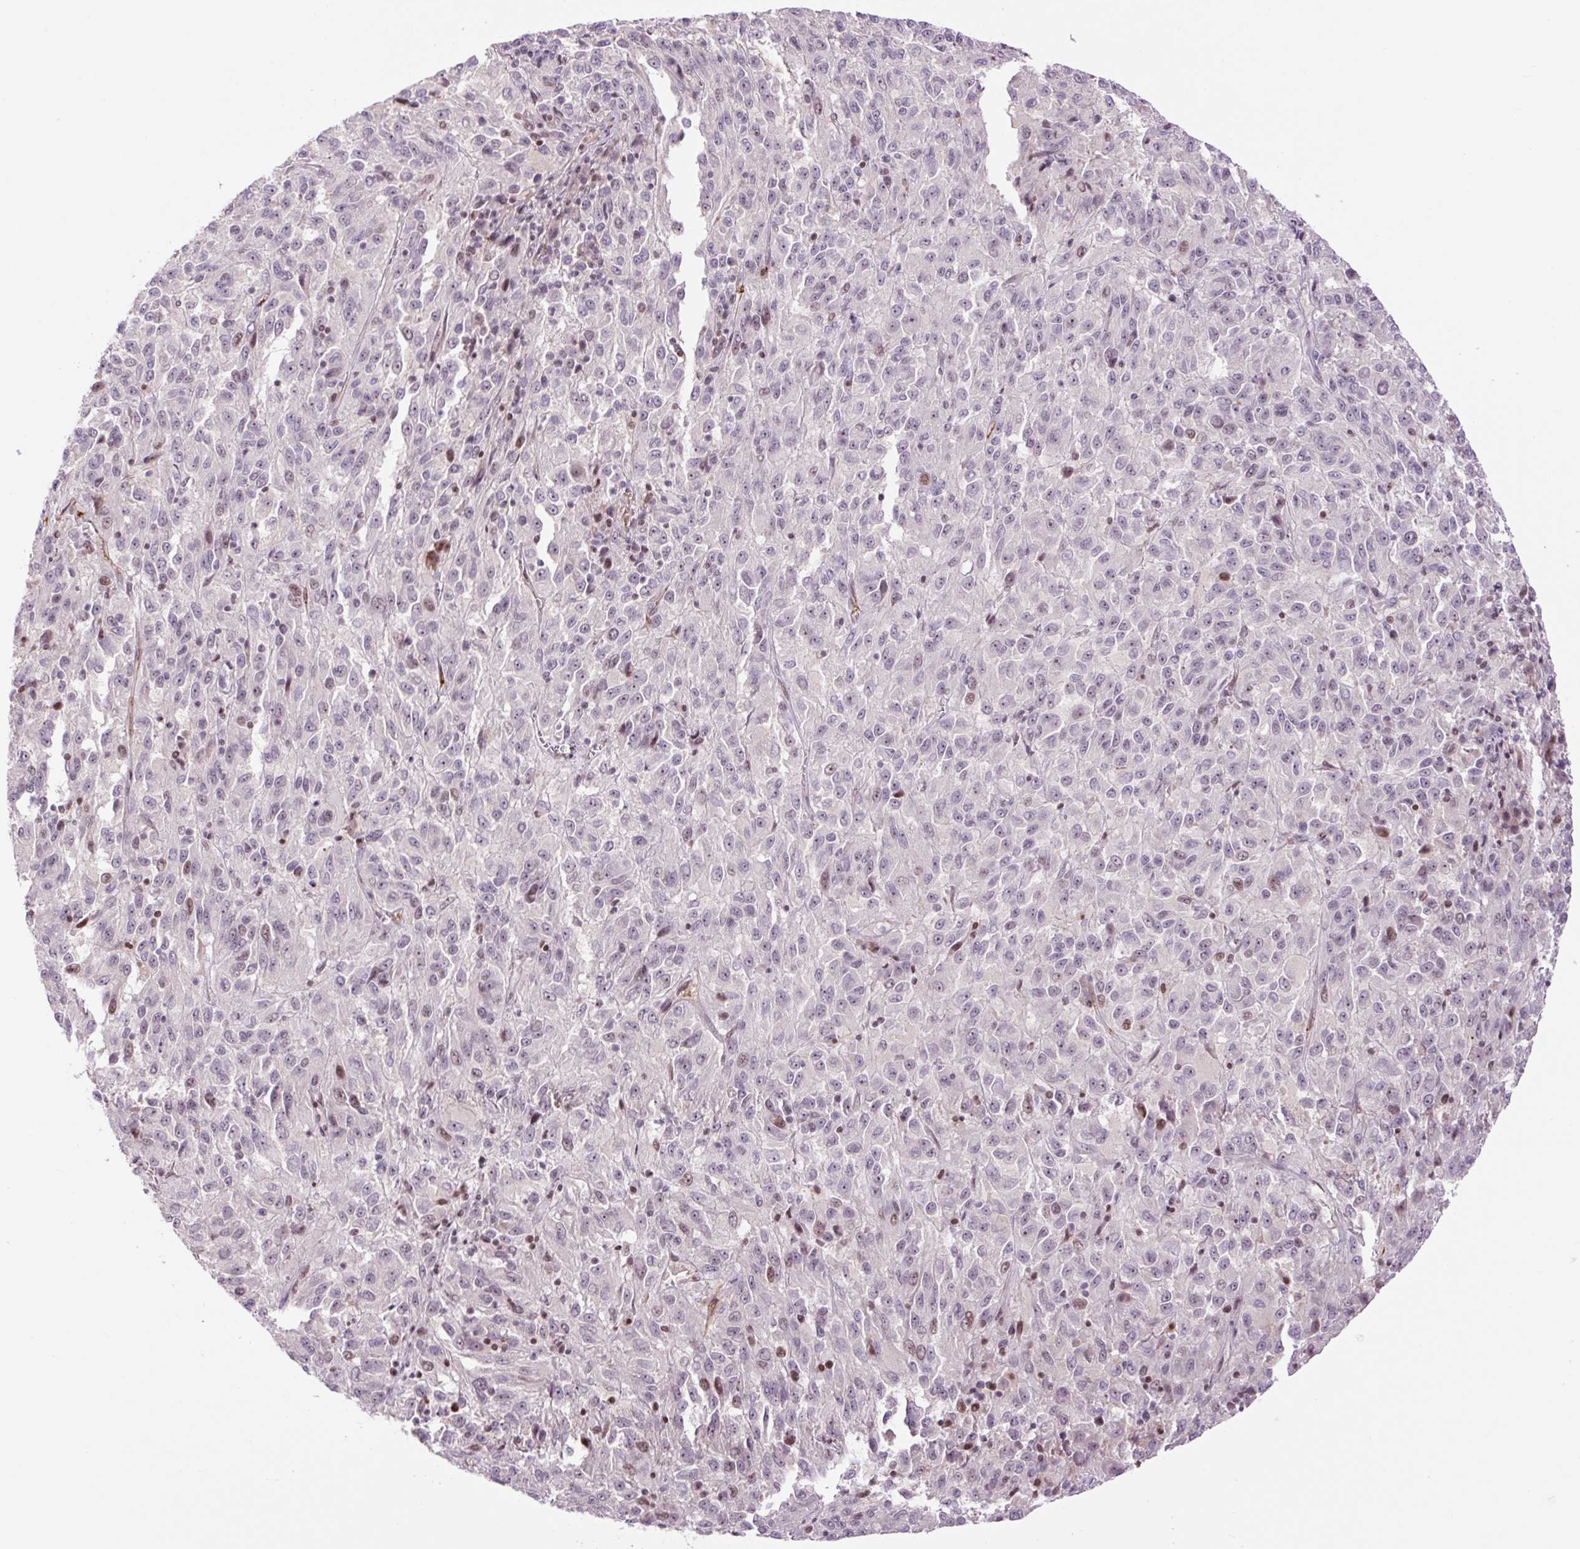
{"staining": {"intensity": "weak", "quantity": "25%-75%", "location": "nuclear"}, "tissue": "melanoma", "cell_type": "Tumor cells", "image_type": "cancer", "snomed": [{"axis": "morphology", "description": "Malignant melanoma, Metastatic site"}, {"axis": "topography", "description": "Lung"}], "caption": "High-power microscopy captured an IHC micrograph of melanoma, revealing weak nuclear positivity in about 25%-75% of tumor cells.", "gene": "ZNF417", "patient": {"sex": "male", "age": 64}}